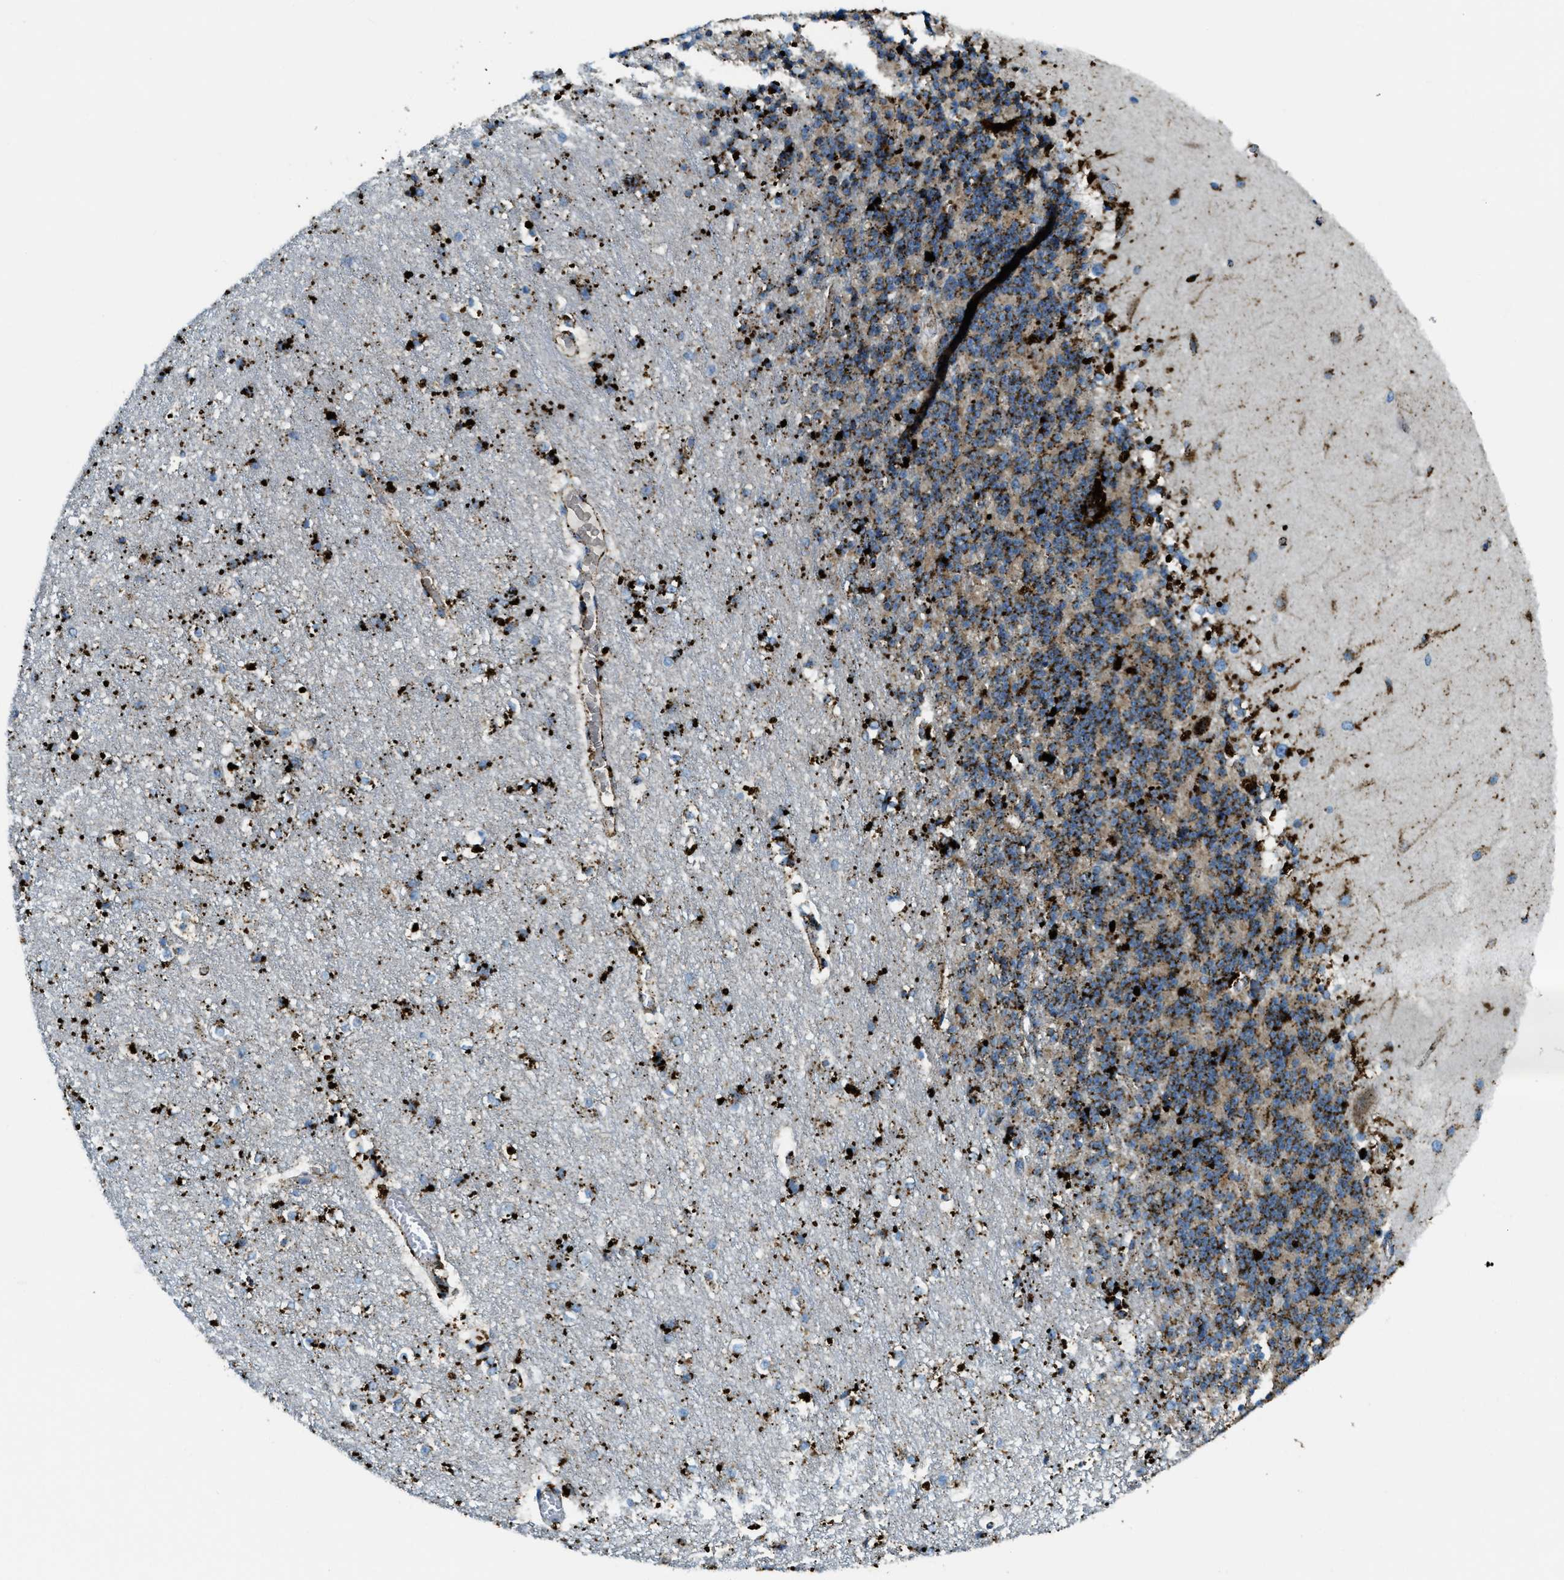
{"staining": {"intensity": "strong", "quantity": ">75%", "location": "cytoplasmic/membranous"}, "tissue": "cerebellum", "cell_type": "Cells in granular layer", "image_type": "normal", "snomed": [{"axis": "morphology", "description": "Normal tissue, NOS"}, {"axis": "topography", "description": "Cerebellum"}], "caption": "Cerebellum was stained to show a protein in brown. There is high levels of strong cytoplasmic/membranous positivity in approximately >75% of cells in granular layer. (Brightfield microscopy of DAB IHC at high magnification).", "gene": "SCARB2", "patient": {"sex": "female", "age": 19}}